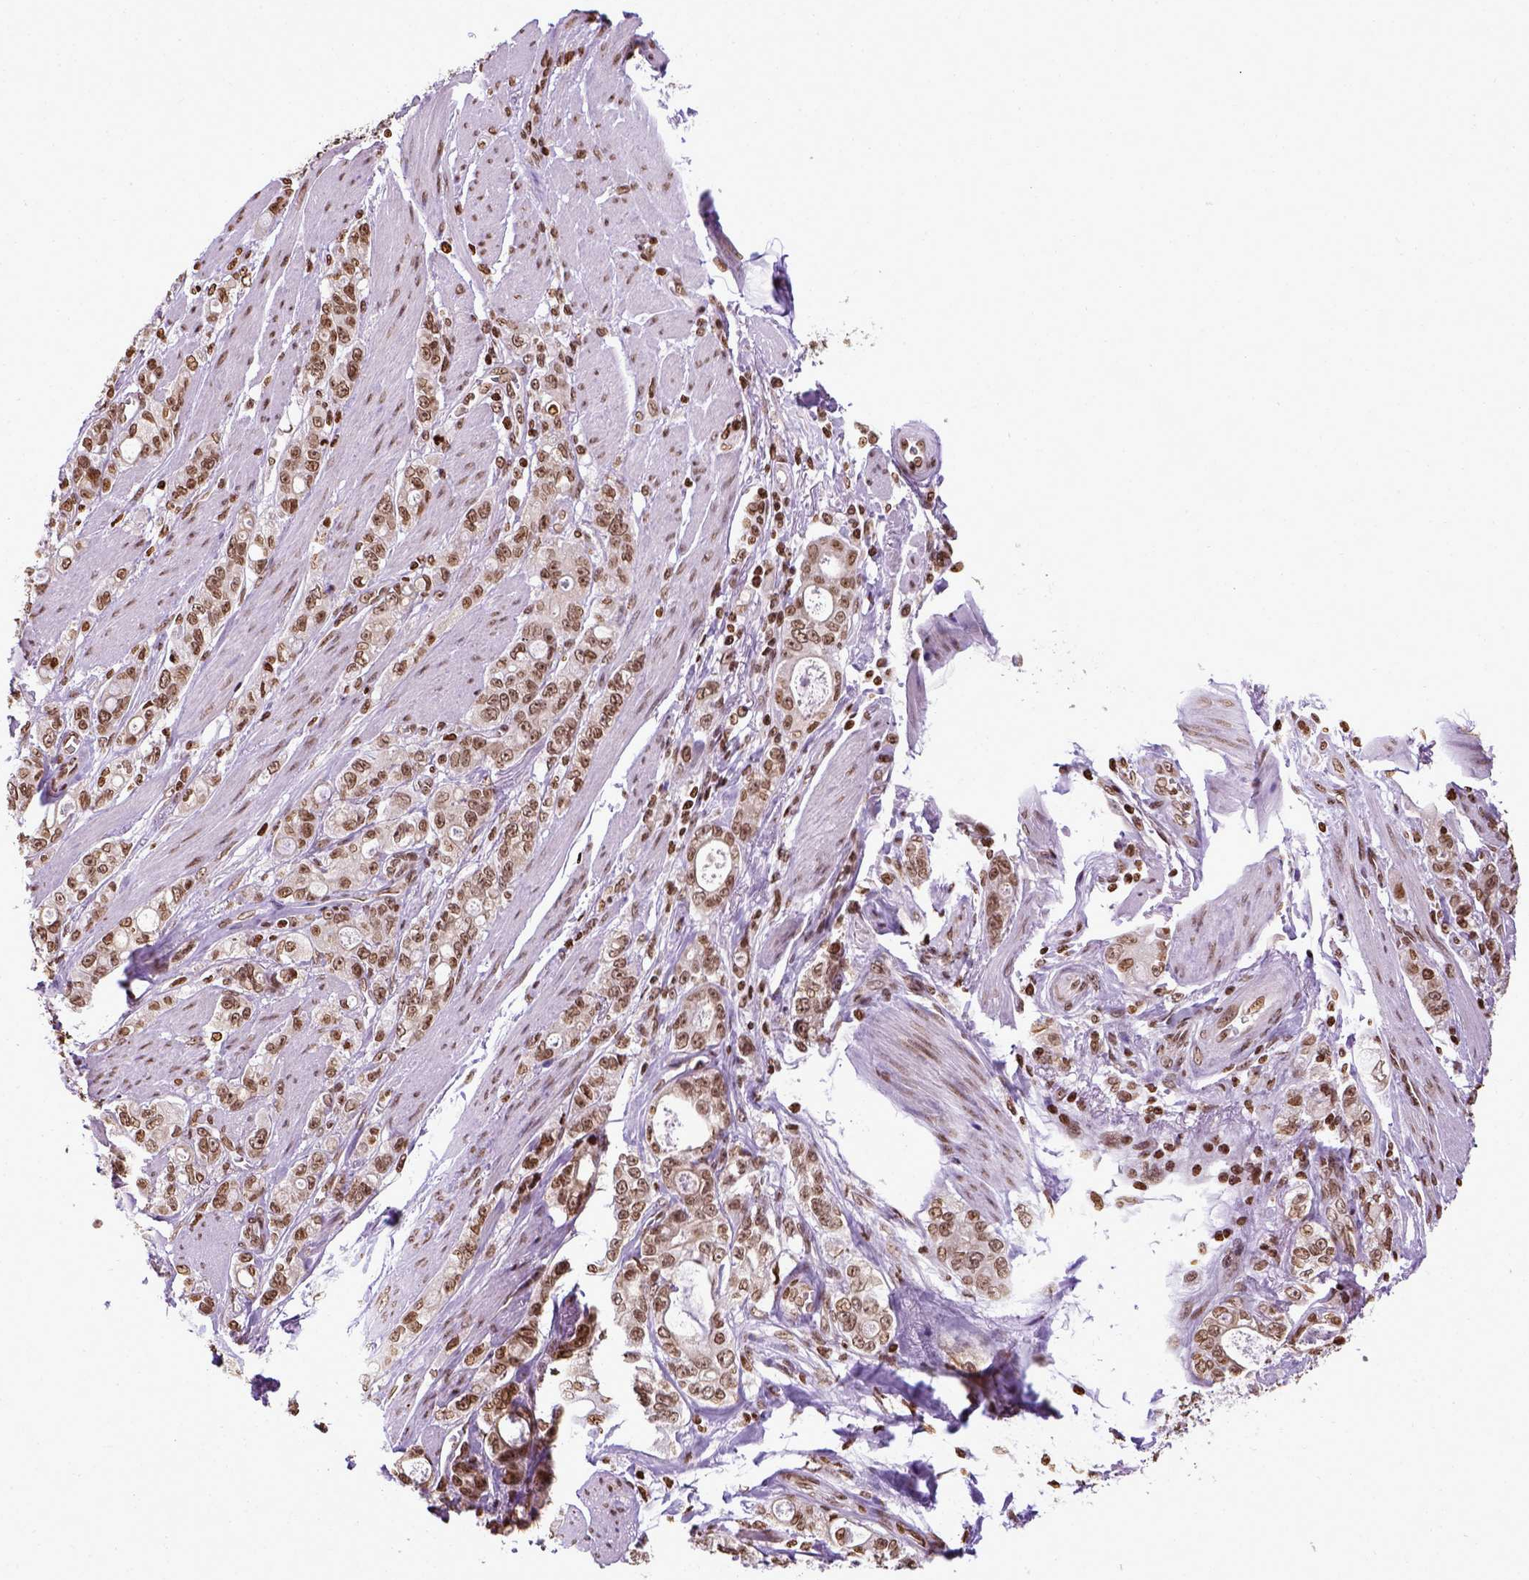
{"staining": {"intensity": "moderate", "quantity": ">75%", "location": "nuclear"}, "tissue": "stomach cancer", "cell_type": "Tumor cells", "image_type": "cancer", "snomed": [{"axis": "morphology", "description": "Adenocarcinoma, NOS"}, {"axis": "topography", "description": "Stomach"}], "caption": "High-power microscopy captured an immunohistochemistry photomicrograph of stomach cancer, revealing moderate nuclear staining in approximately >75% of tumor cells. (DAB (3,3'-diaminobenzidine) IHC, brown staining for protein, blue staining for nuclei).", "gene": "ZNF75D", "patient": {"sex": "male", "age": 63}}